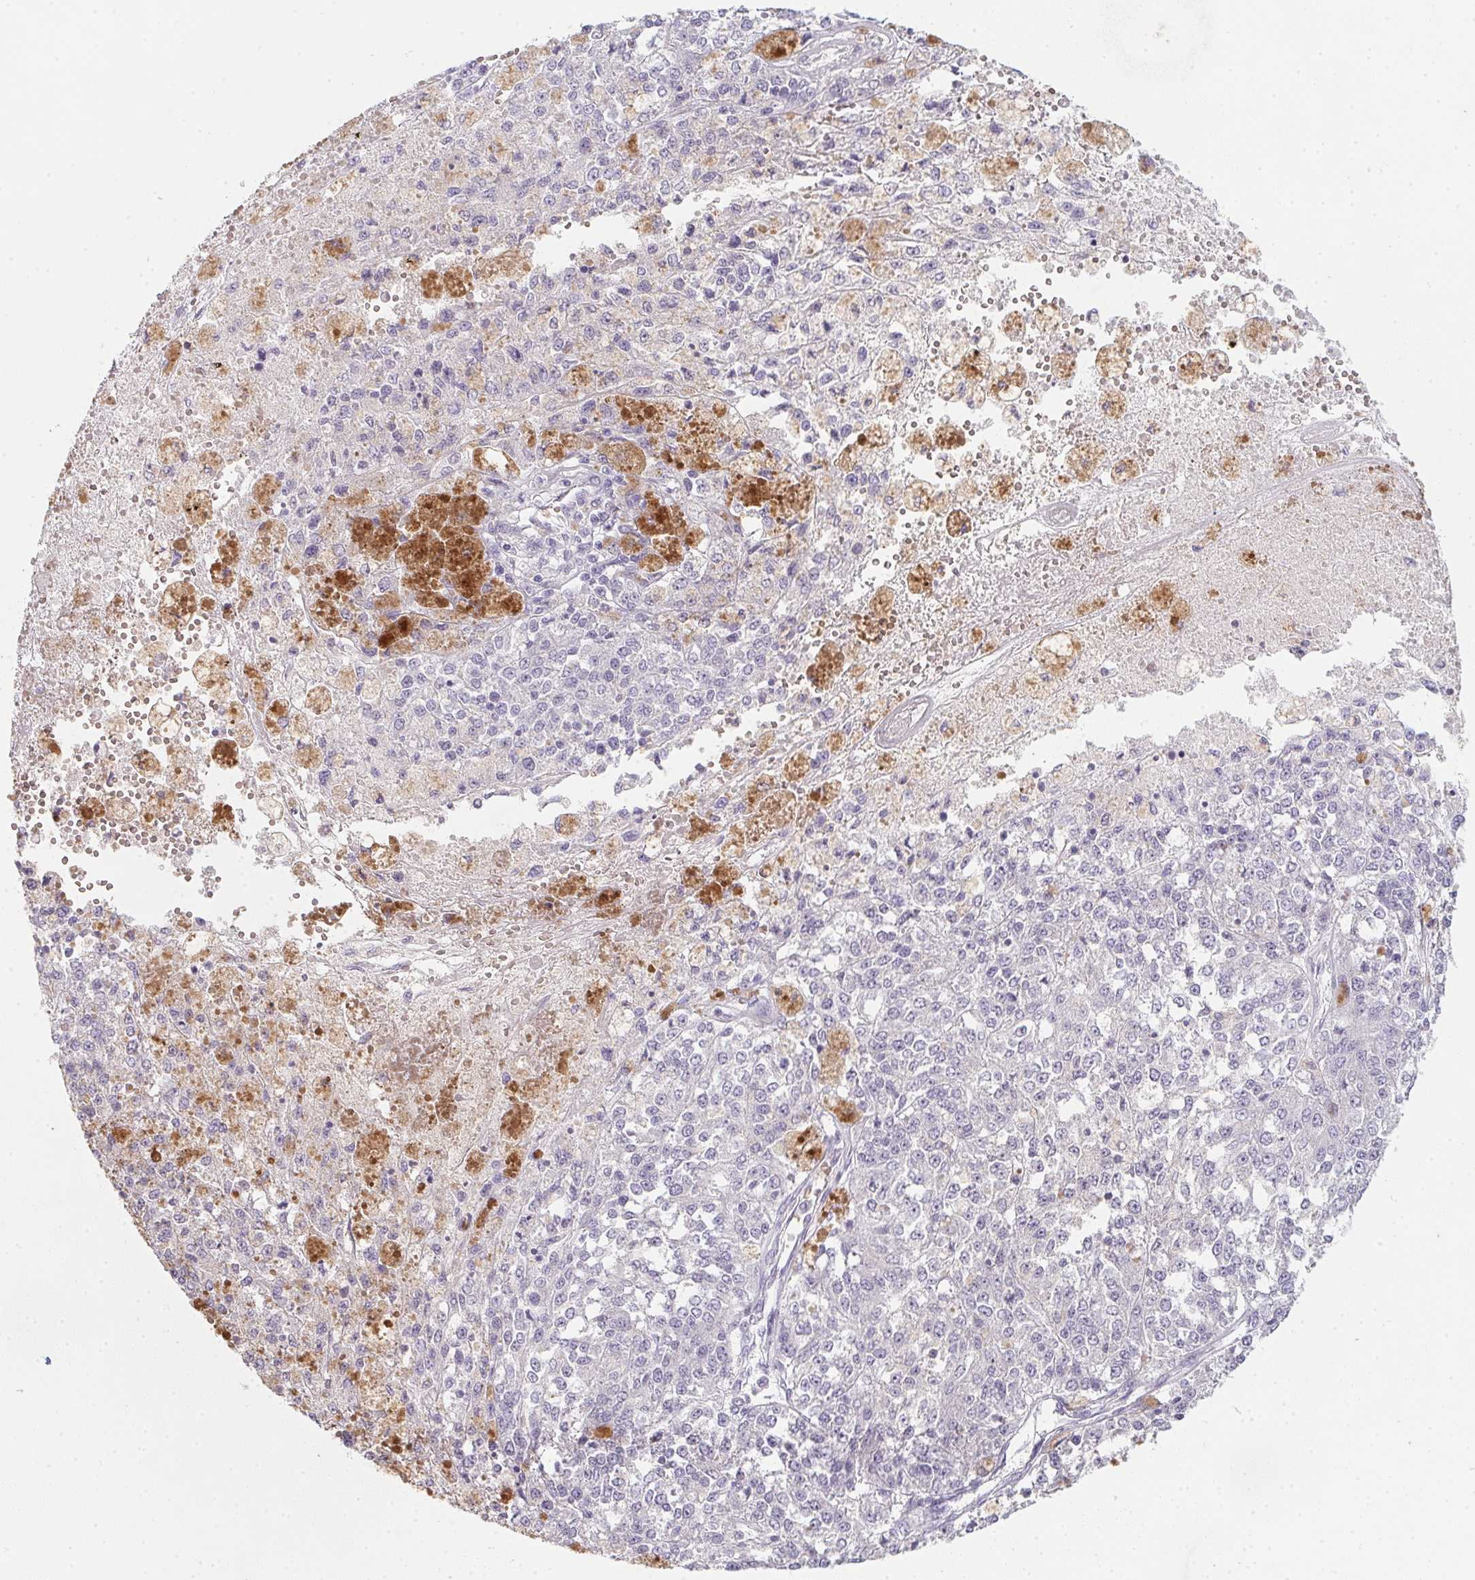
{"staining": {"intensity": "negative", "quantity": "none", "location": "none"}, "tissue": "melanoma", "cell_type": "Tumor cells", "image_type": "cancer", "snomed": [{"axis": "morphology", "description": "Malignant melanoma, Metastatic site"}, {"axis": "topography", "description": "Lymph node"}], "caption": "Histopathology image shows no protein expression in tumor cells of melanoma tissue. (DAB (3,3'-diaminobenzidine) immunohistochemistry visualized using brightfield microscopy, high magnification).", "gene": "DCD", "patient": {"sex": "female", "age": 64}}